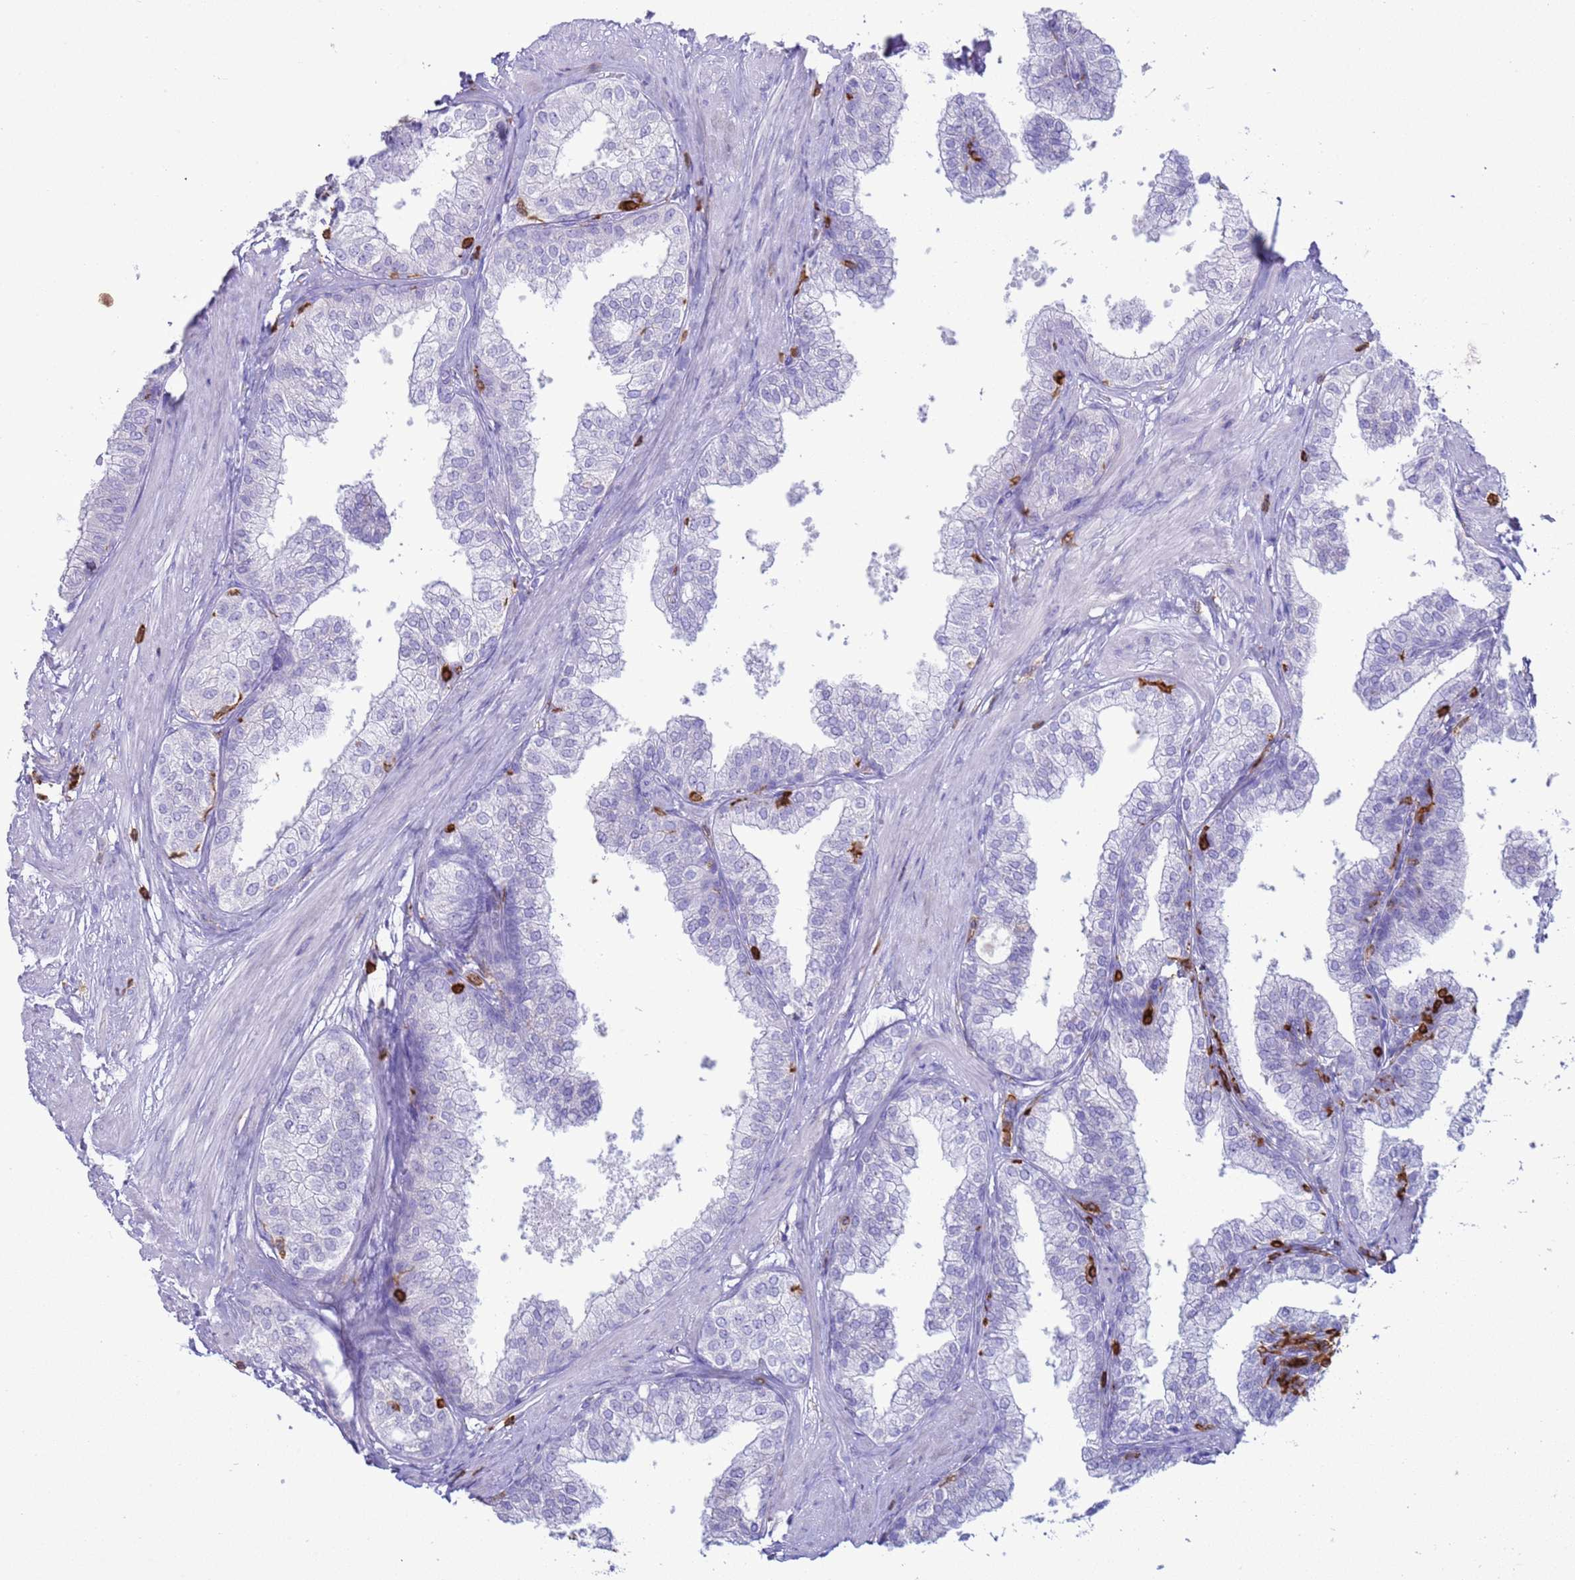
{"staining": {"intensity": "negative", "quantity": "none", "location": "none"}, "tissue": "prostate", "cell_type": "Glandular cells", "image_type": "normal", "snomed": [{"axis": "morphology", "description": "Normal tissue, NOS"}, {"axis": "topography", "description": "Prostate"}], "caption": "A histopathology image of human prostate is negative for staining in glandular cells. (Brightfield microscopy of DAB (3,3'-diaminobenzidine) immunohistochemistry (IHC) at high magnification).", "gene": "IRF5", "patient": {"sex": "male", "age": 60}}